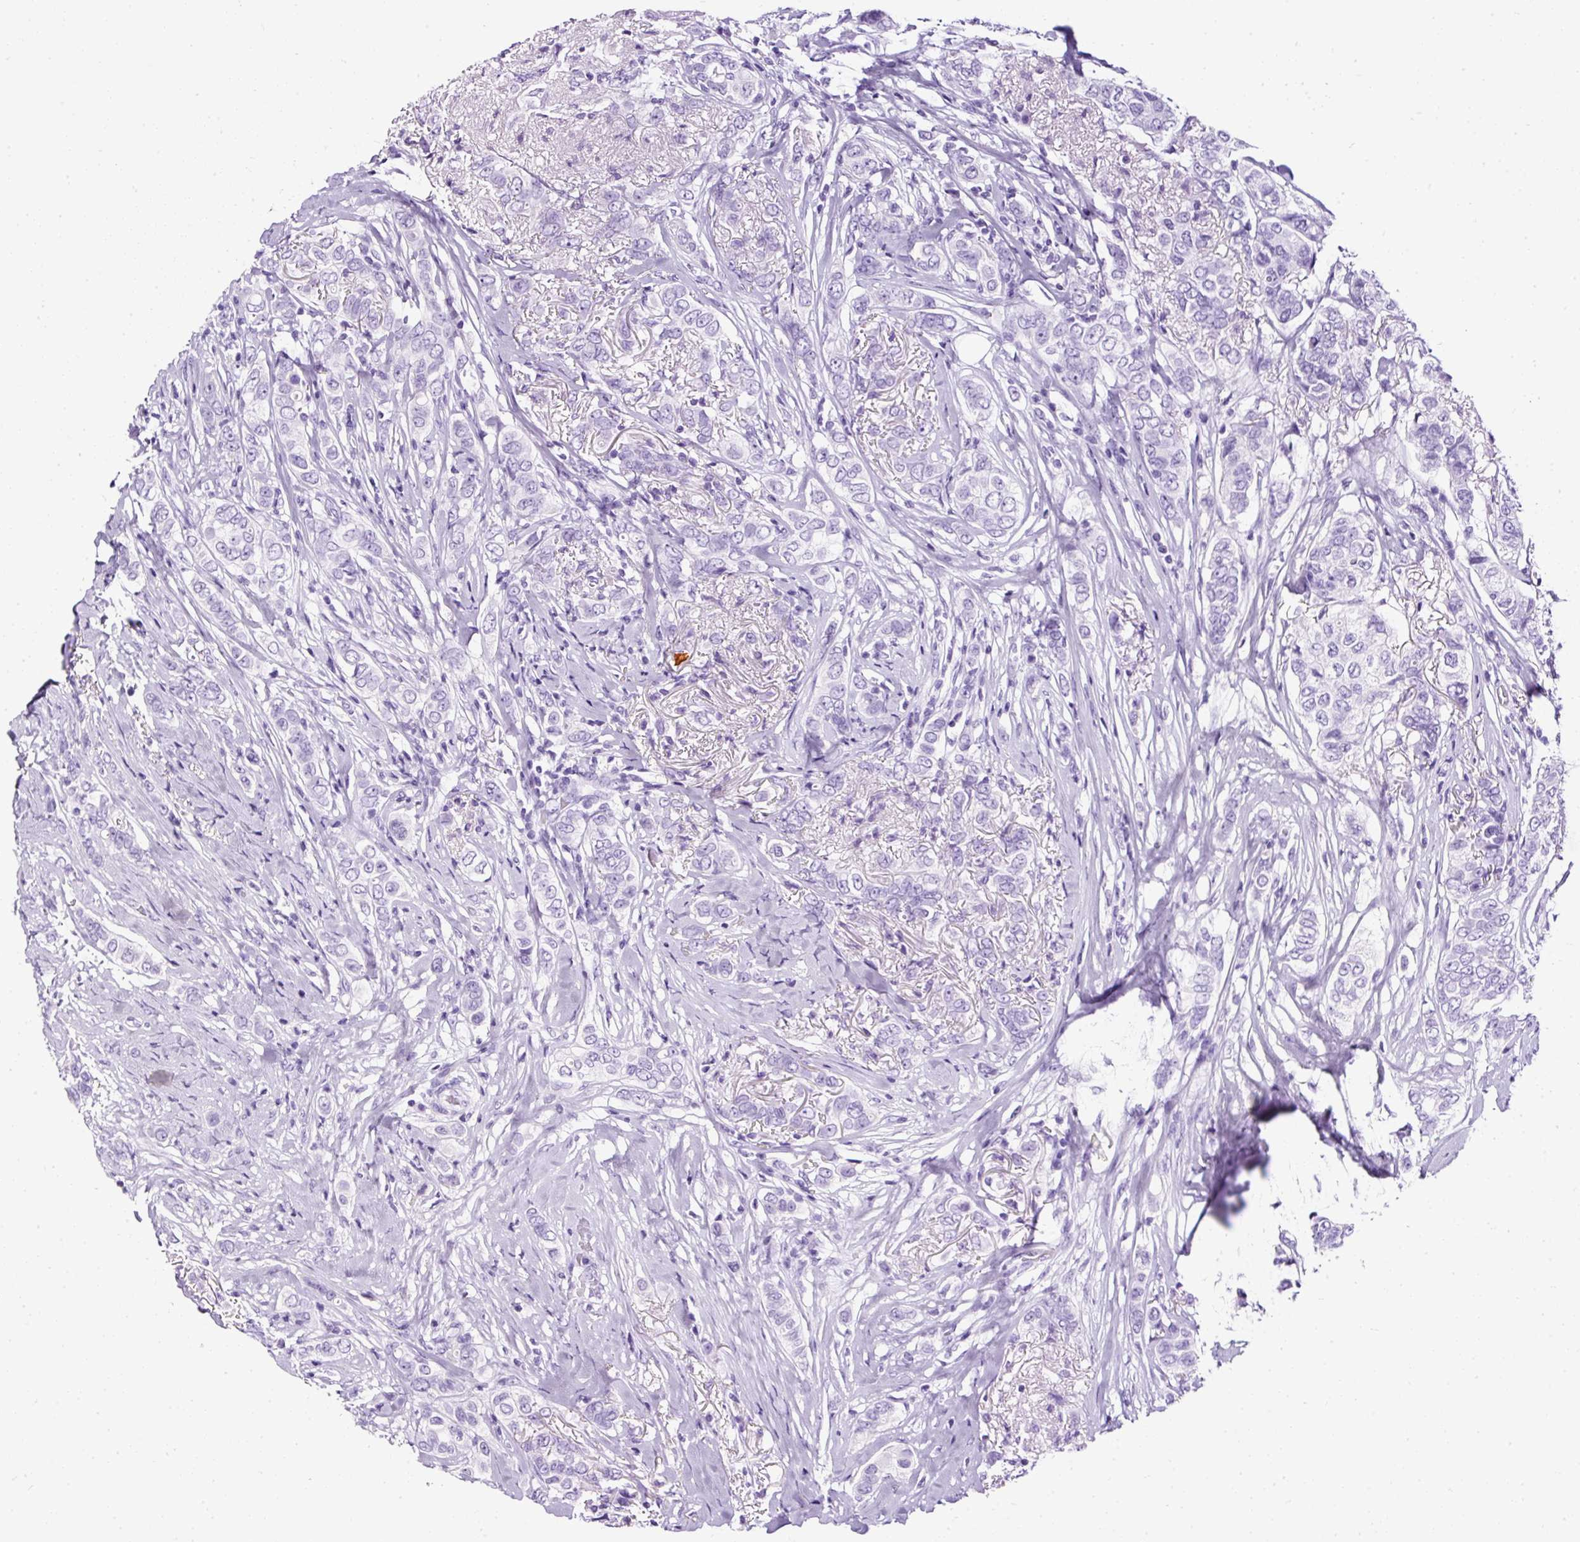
{"staining": {"intensity": "negative", "quantity": "none", "location": "none"}, "tissue": "breast cancer", "cell_type": "Tumor cells", "image_type": "cancer", "snomed": [{"axis": "morphology", "description": "Lobular carcinoma"}, {"axis": "topography", "description": "Breast"}], "caption": "This is an immunohistochemistry (IHC) micrograph of breast cancer (lobular carcinoma). There is no staining in tumor cells.", "gene": "NTS", "patient": {"sex": "female", "age": 51}}